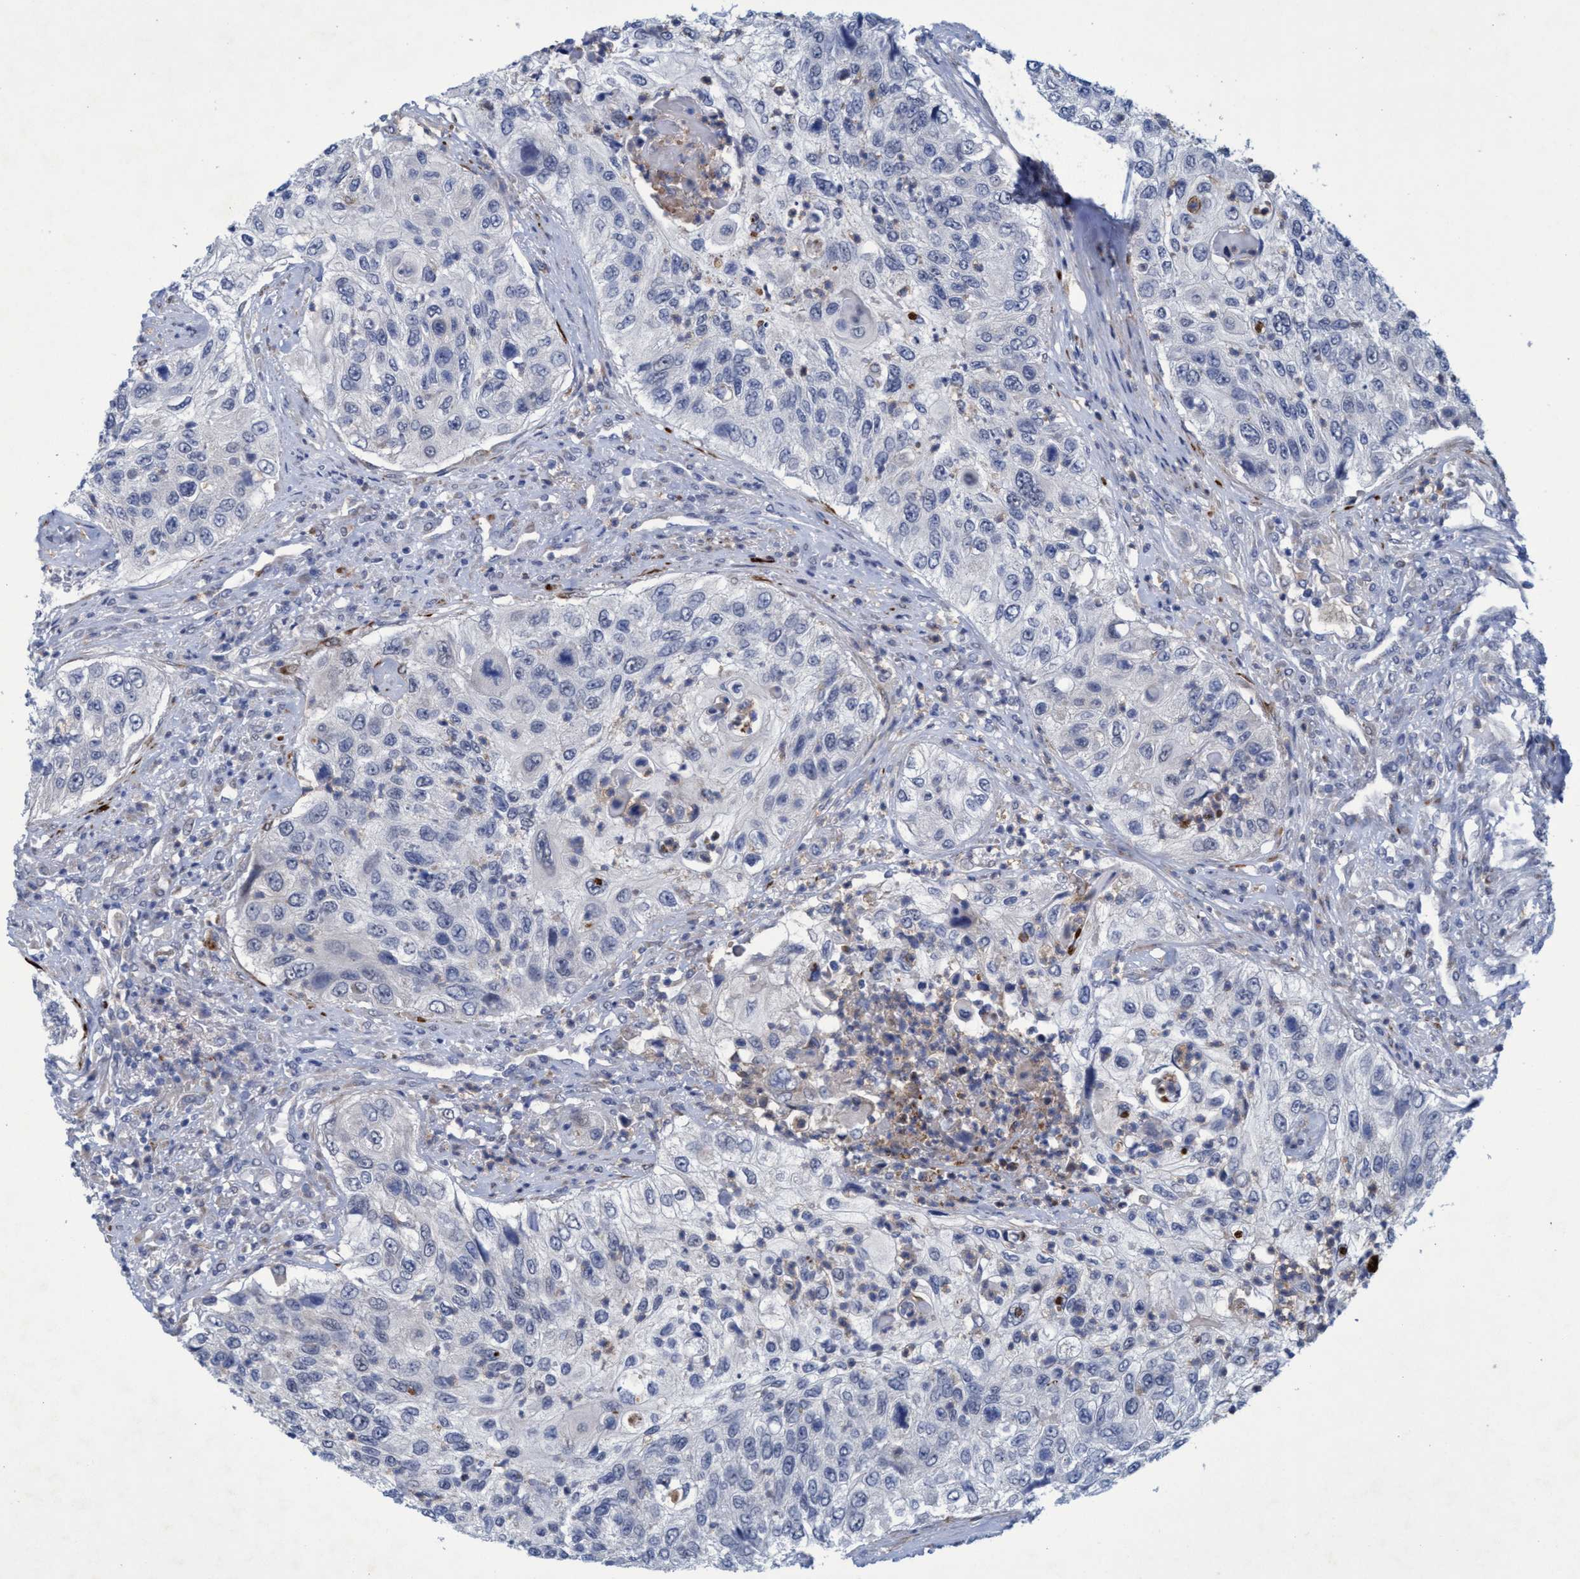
{"staining": {"intensity": "negative", "quantity": "none", "location": "none"}, "tissue": "urothelial cancer", "cell_type": "Tumor cells", "image_type": "cancer", "snomed": [{"axis": "morphology", "description": "Urothelial carcinoma, High grade"}, {"axis": "topography", "description": "Urinary bladder"}], "caption": "An immunohistochemistry image of high-grade urothelial carcinoma is shown. There is no staining in tumor cells of high-grade urothelial carcinoma.", "gene": "SLC43A2", "patient": {"sex": "female", "age": 60}}